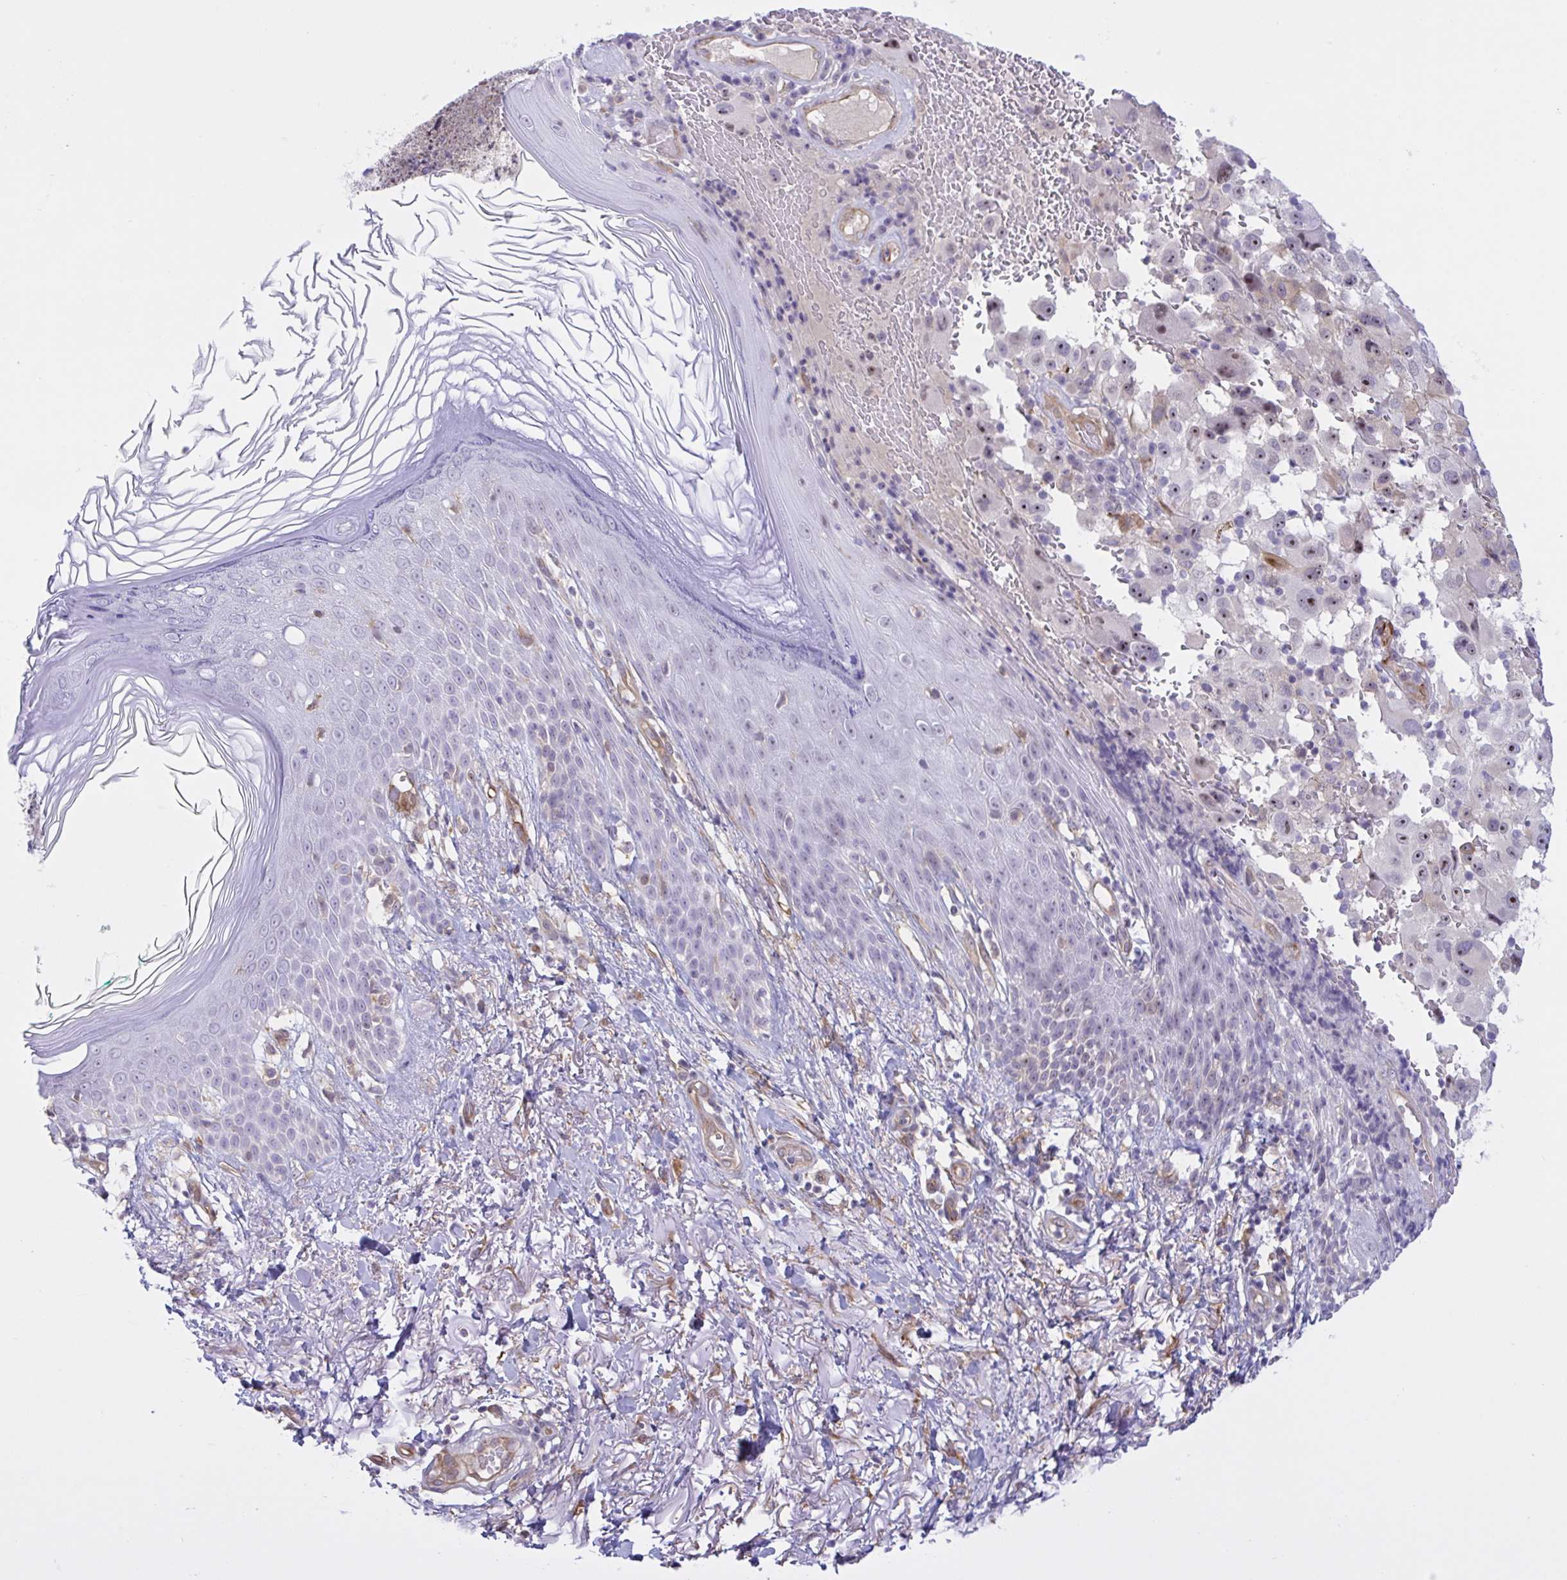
{"staining": {"intensity": "moderate", "quantity": "<25%", "location": "nuclear"}, "tissue": "melanoma", "cell_type": "Tumor cells", "image_type": "cancer", "snomed": [{"axis": "morphology", "description": "Malignant melanoma, NOS"}, {"axis": "topography", "description": "Skin"}], "caption": "The micrograph shows staining of malignant melanoma, revealing moderate nuclear protein positivity (brown color) within tumor cells. (DAB IHC, brown staining for protein, blue staining for nuclei).", "gene": "PRRT4", "patient": {"sex": "female", "age": 71}}